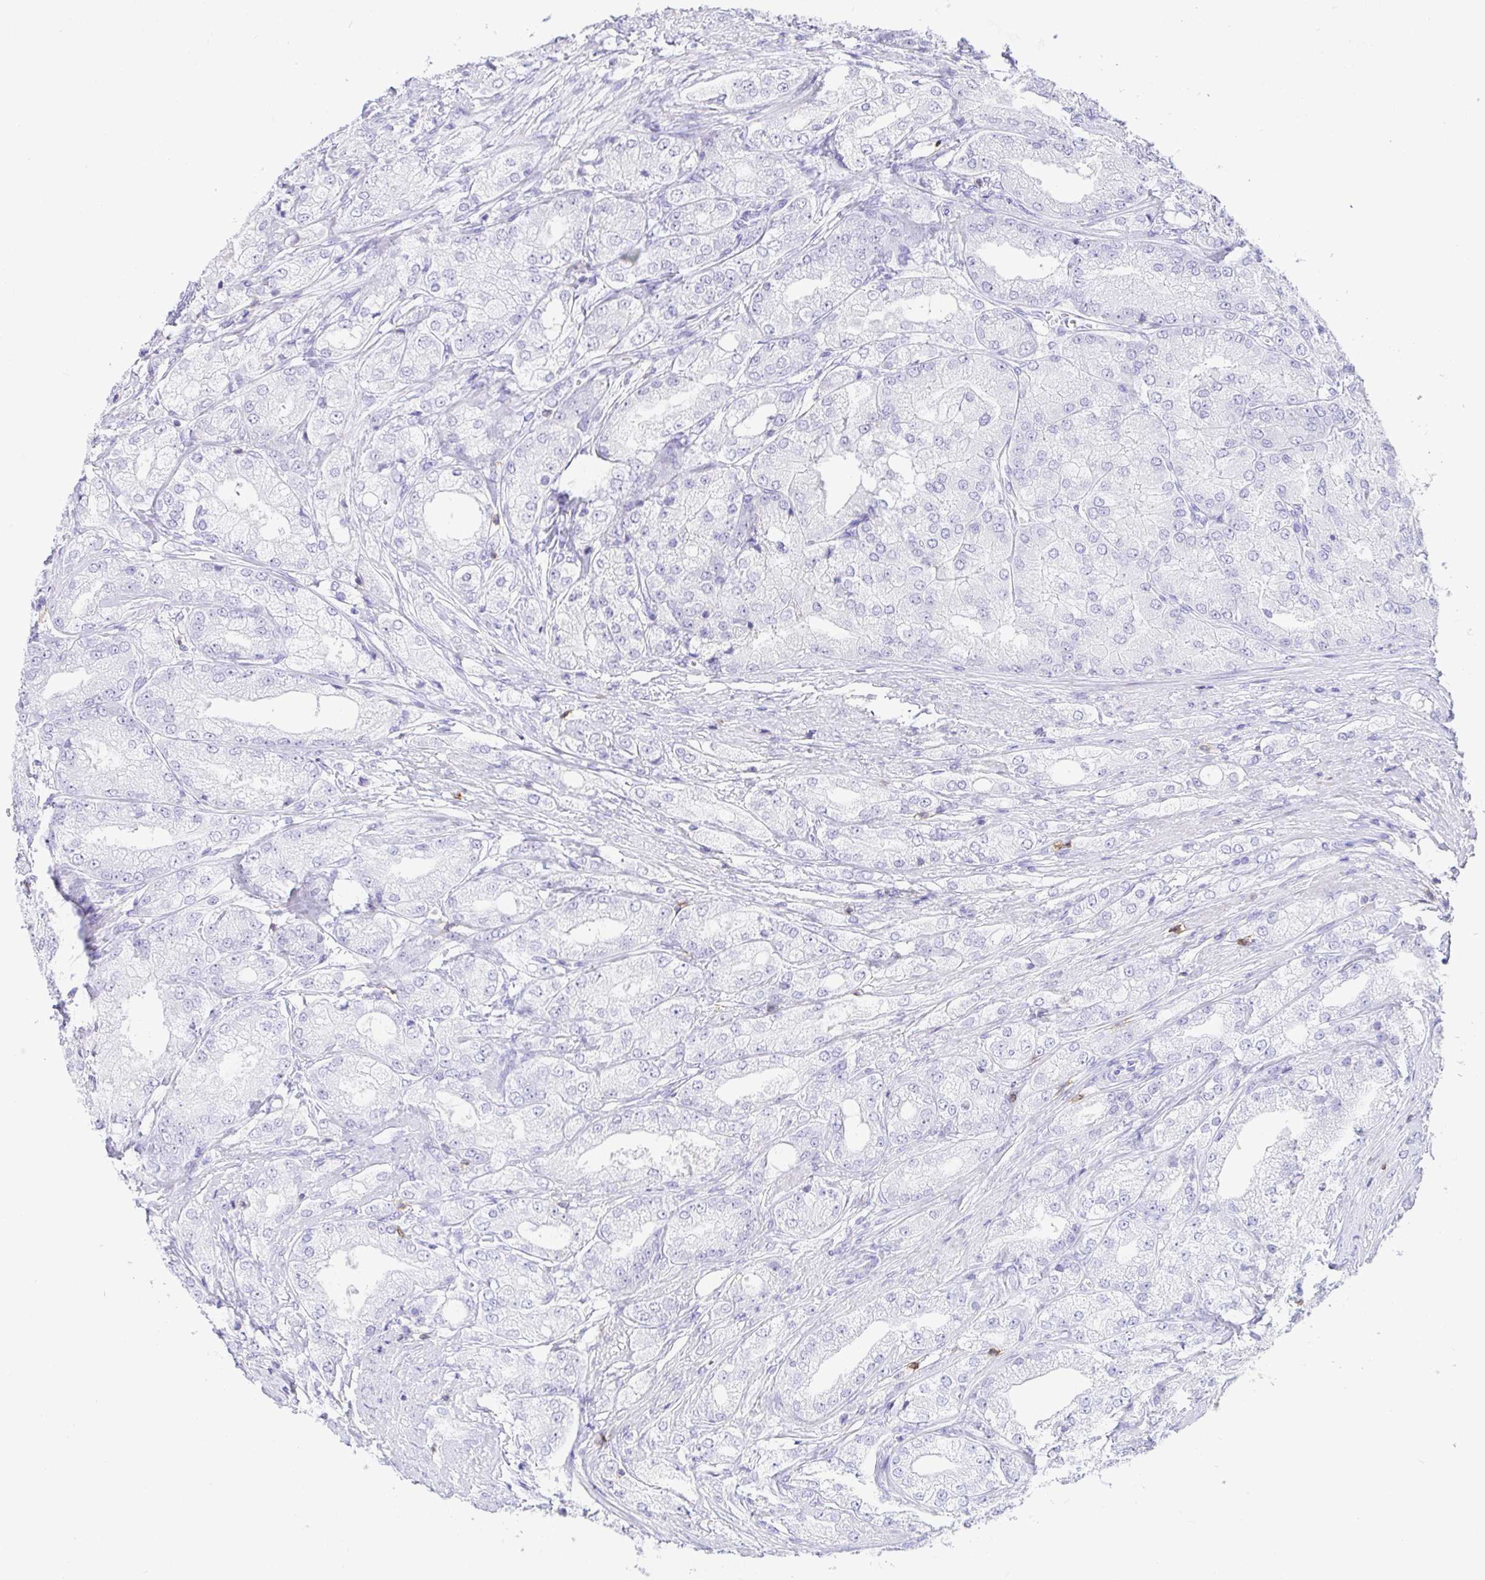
{"staining": {"intensity": "negative", "quantity": "none", "location": "none"}, "tissue": "prostate cancer", "cell_type": "Tumor cells", "image_type": "cancer", "snomed": [{"axis": "morphology", "description": "Adenocarcinoma, High grade"}, {"axis": "topography", "description": "Prostate"}], "caption": "The immunohistochemistry micrograph has no significant staining in tumor cells of adenocarcinoma (high-grade) (prostate) tissue.", "gene": "CD5", "patient": {"sex": "male", "age": 61}}